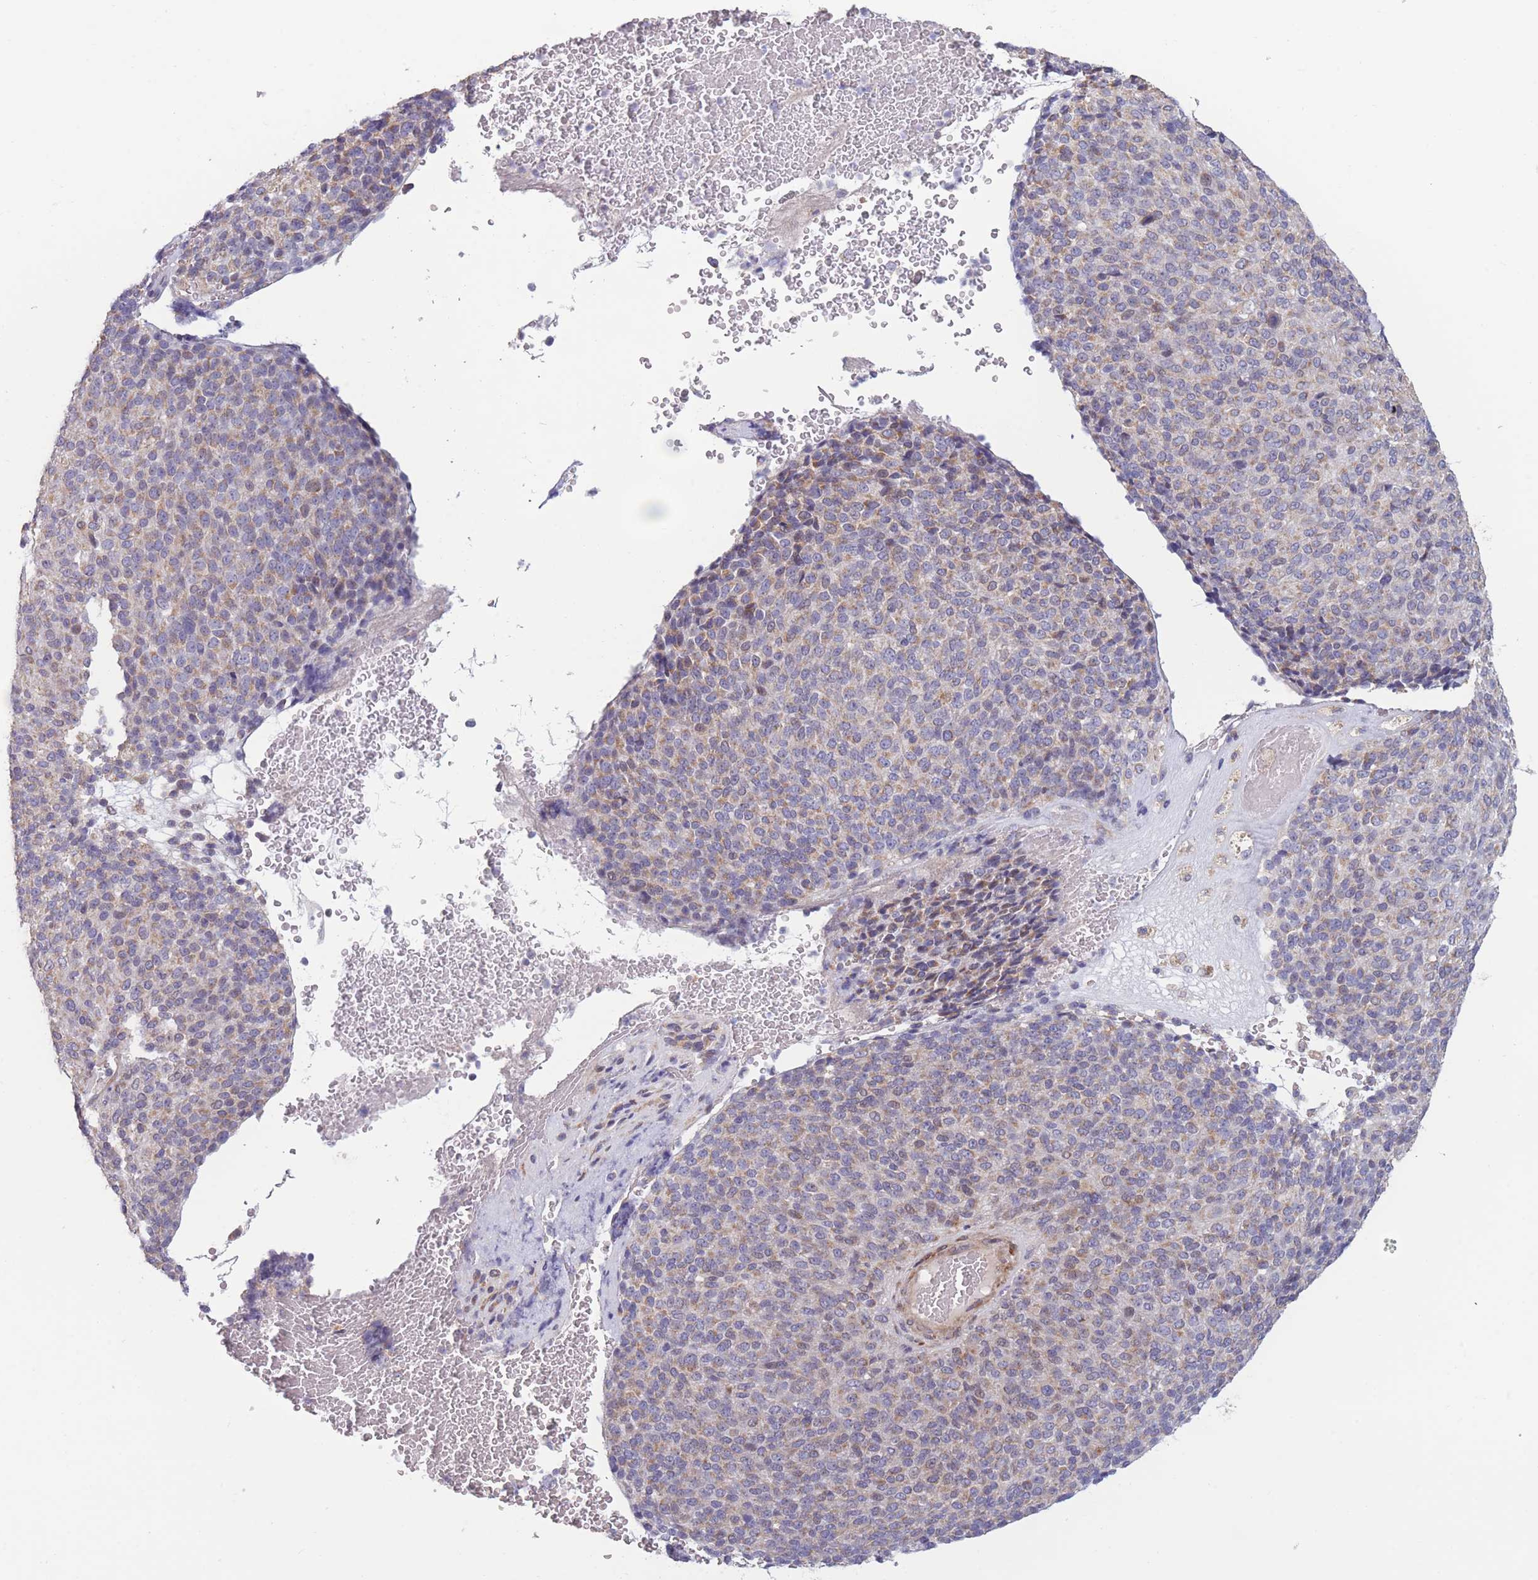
{"staining": {"intensity": "weak", "quantity": ">75%", "location": "cytoplasmic/membranous"}, "tissue": "melanoma", "cell_type": "Tumor cells", "image_type": "cancer", "snomed": [{"axis": "morphology", "description": "Malignant melanoma, Metastatic site"}, {"axis": "topography", "description": "Brain"}], "caption": "Melanoma stained for a protein (brown) demonstrates weak cytoplasmic/membranous positive staining in approximately >75% of tumor cells.", "gene": "CCNQ", "patient": {"sex": "female", "age": 56}}